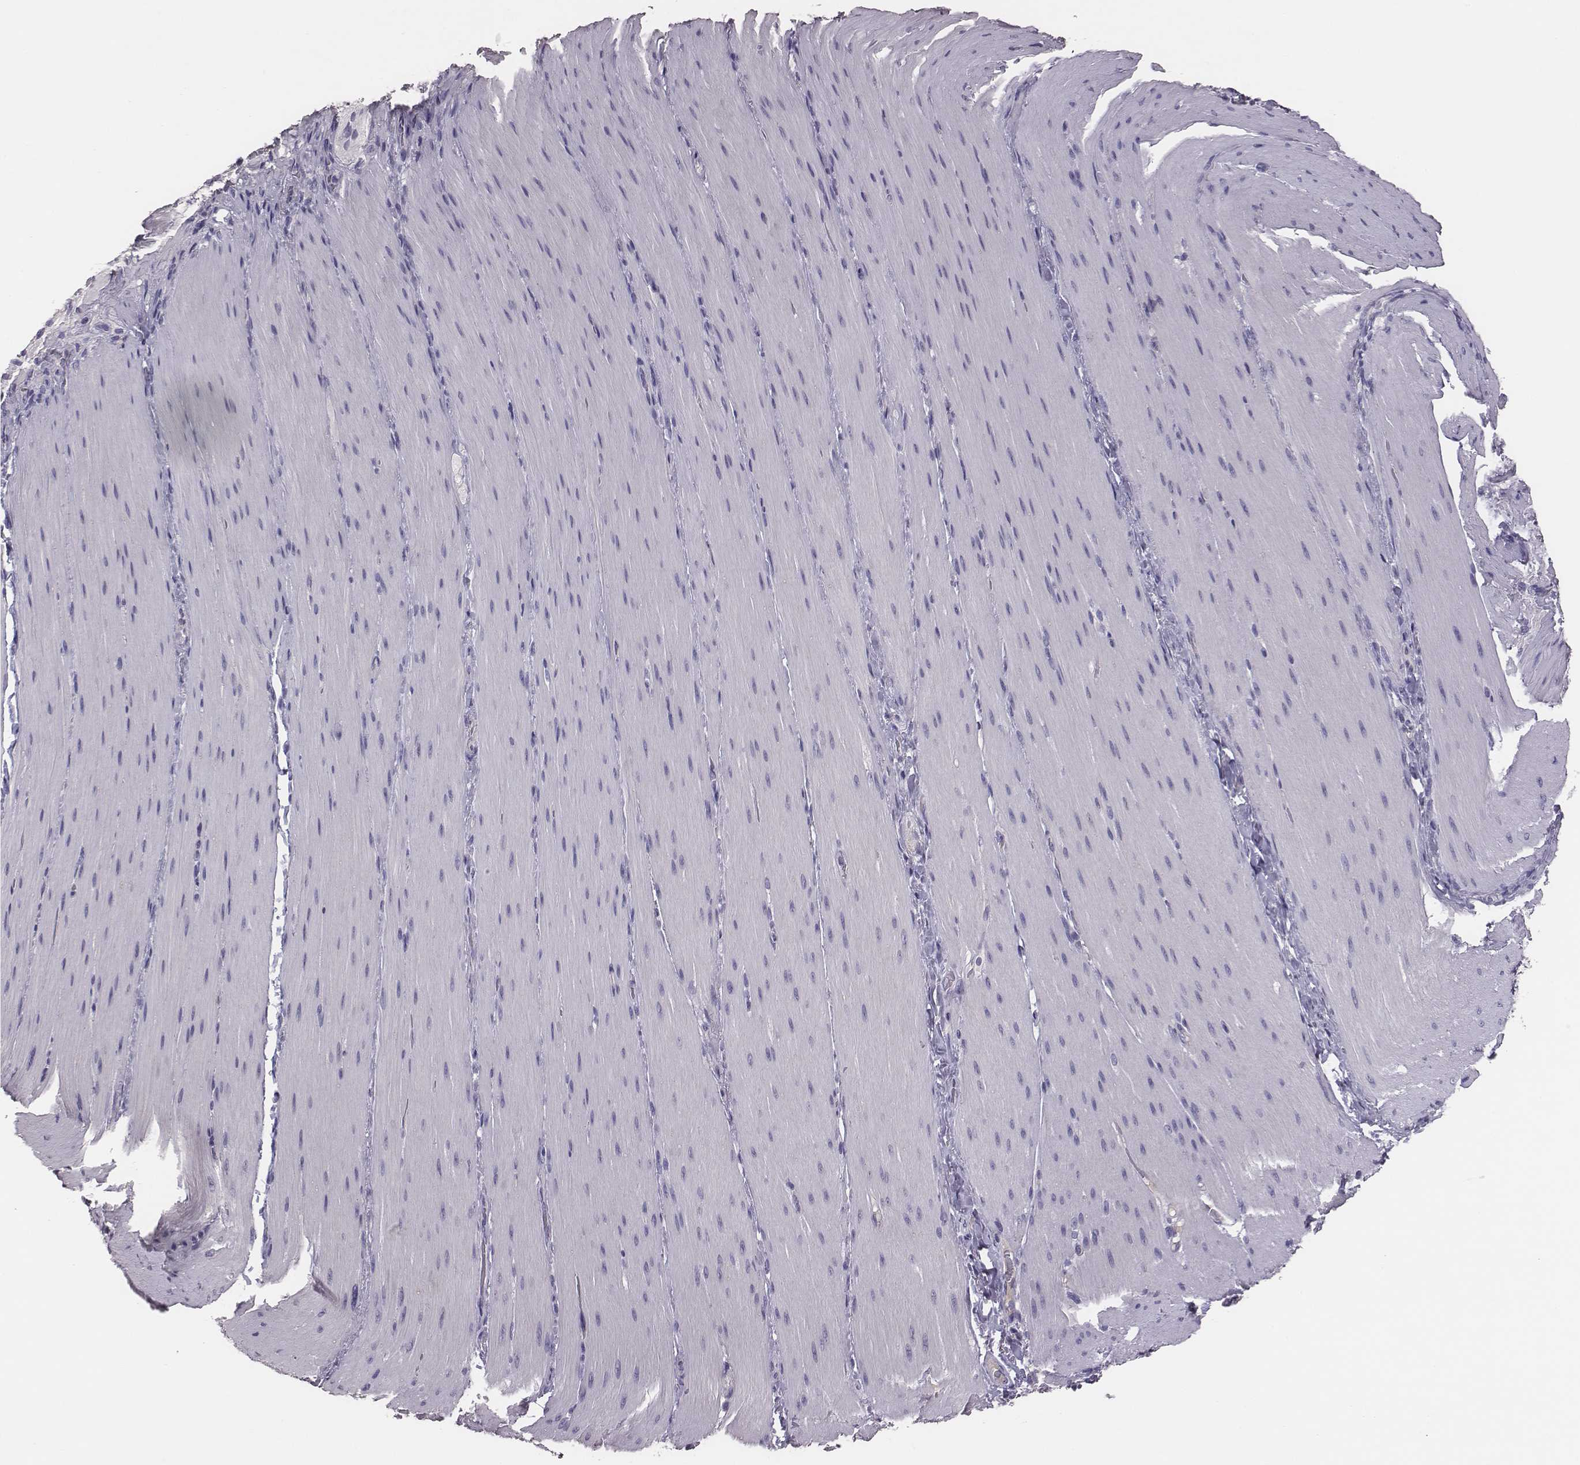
{"staining": {"intensity": "negative", "quantity": "none", "location": "none"}, "tissue": "smooth muscle", "cell_type": "Smooth muscle cells", "image_type": "normal", "snomed": [{"axis": "morphology", "description": "Normal tissue, NOS"}, {"axis": "topography", "description": "Smooth muscle"}, {"axis": "topography", "description": "Colon"}], "caption": "Protein analysis of benign smooth muscle shows no significant positivity in smooth muscle cells.", "gene": "EN1", "patient": {"sex": "male", "age": 73}}